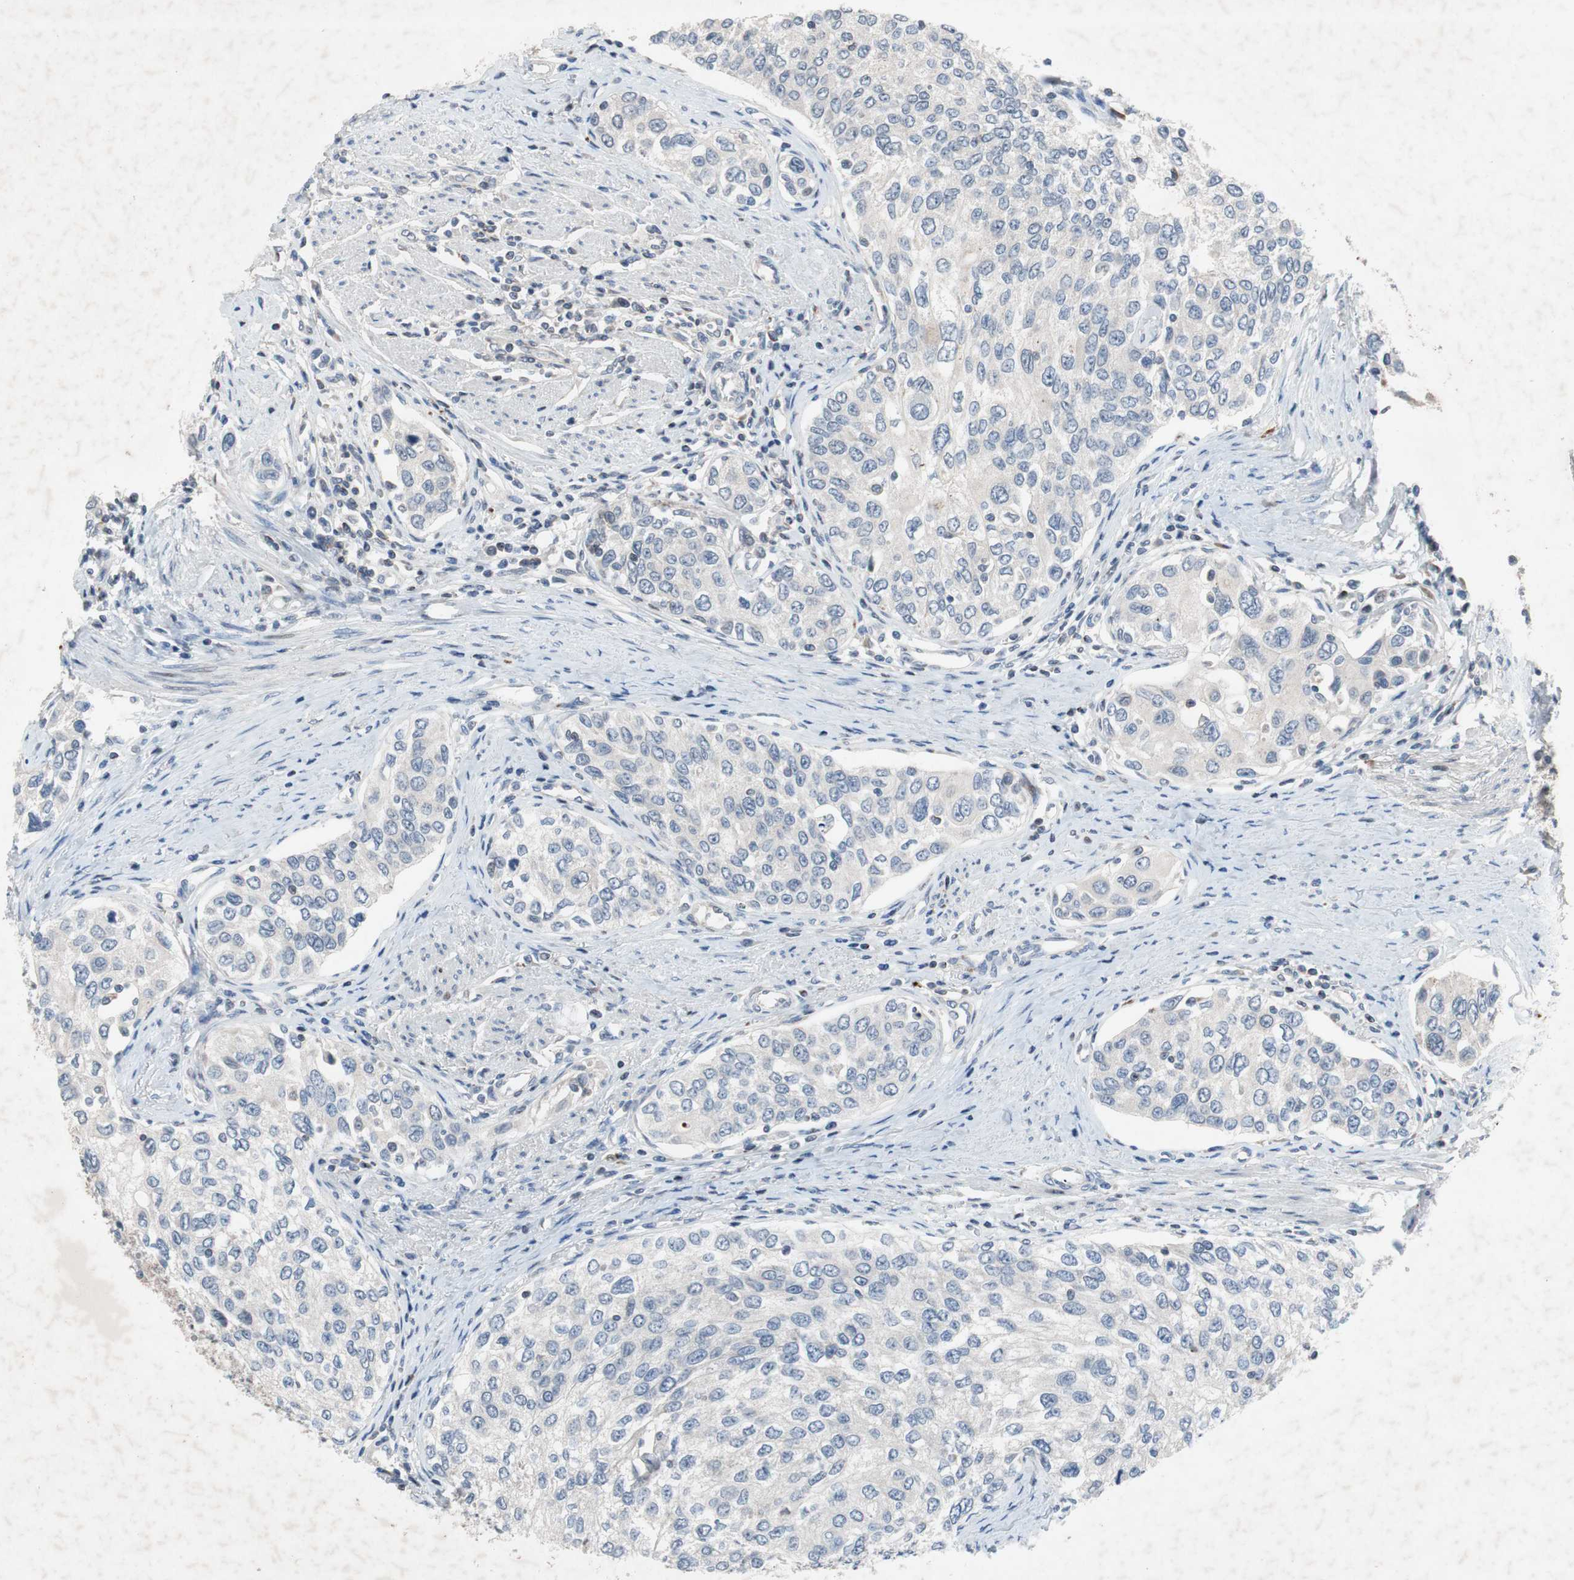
{"staining": {"intensity": "negative", "quantity": "none", "location": "none"}, "tissue": "urothelial cancer", "cell_type": "Tumor cells", "image_type": "cancer", "snomed": [{"axis": "morphology", "description": "Urothelial carcinoma, High grade"}, {"axis": "topography", "description": "Urinary bladder"}], "caption": "Tumor cells are negative for protein expression in human urothelial cancer.", "gene": "MUTYH", "patient": {"sex": "female", "age": 56}}